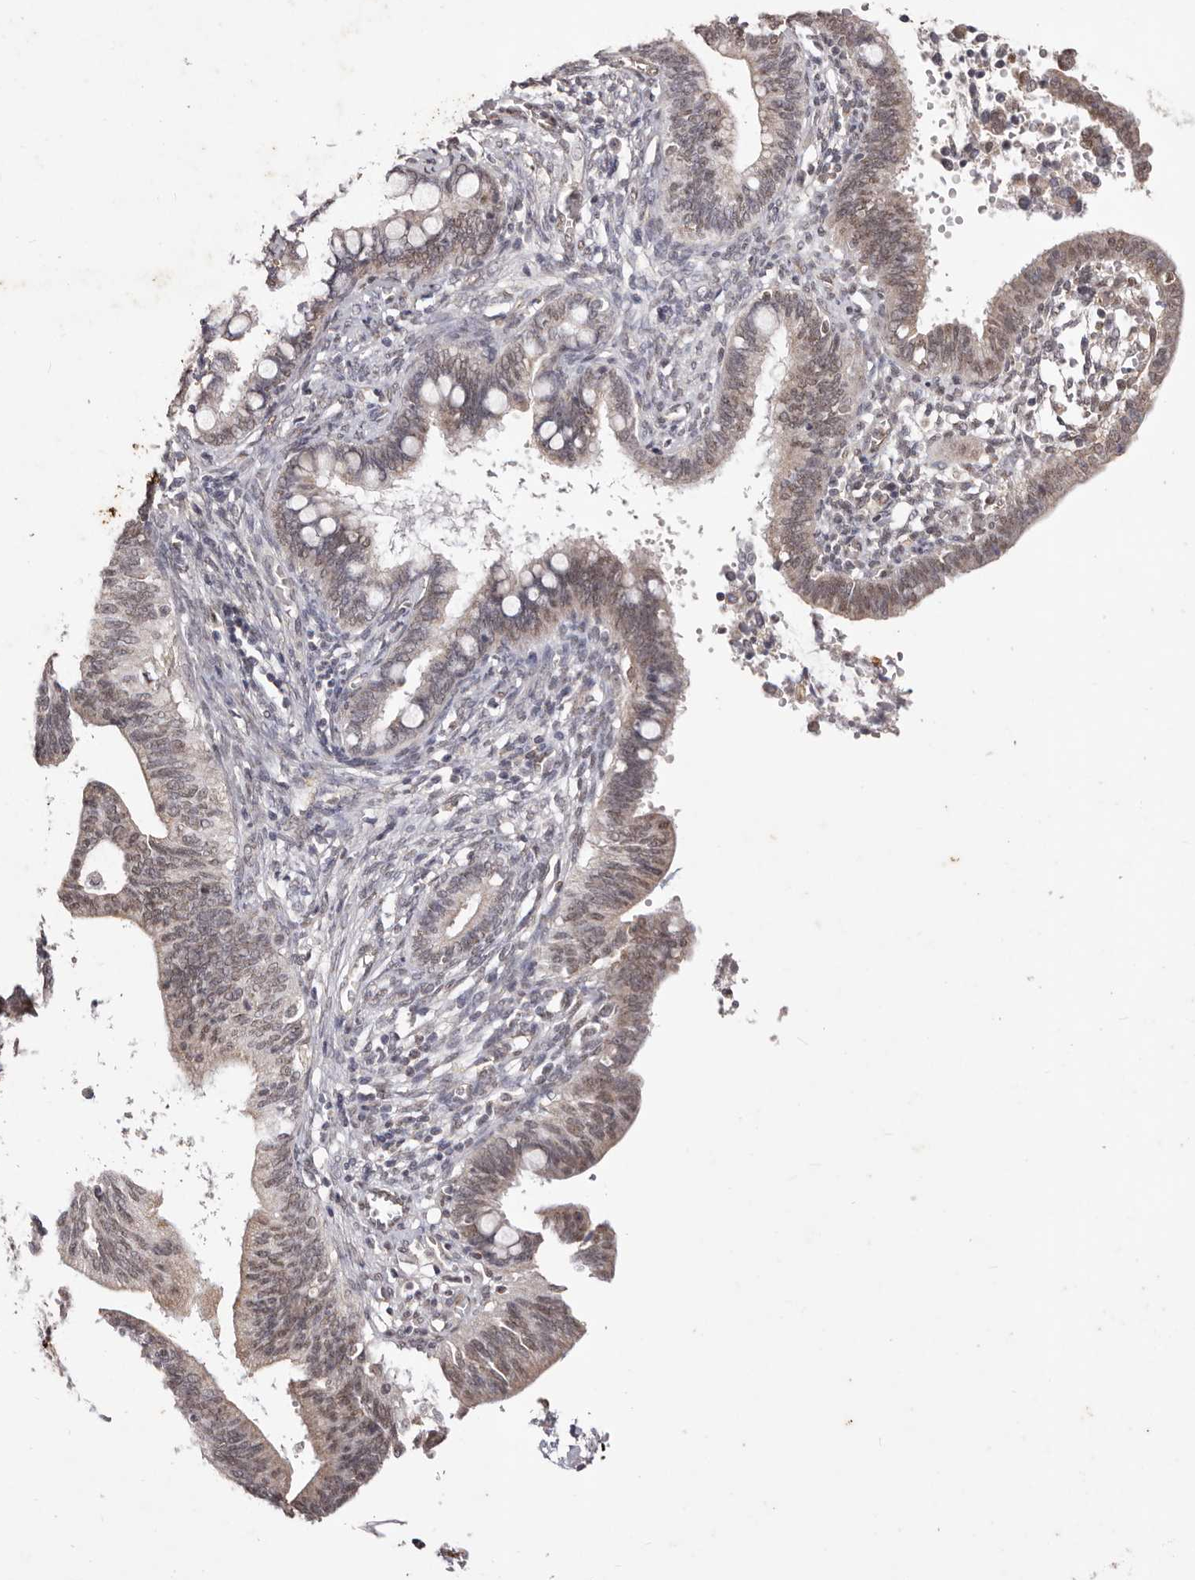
{"staining": {"intensity": "weak", "quantity": ">75%", "location": "nuclear"}, "tissue": "cervical cancer", "cell_type": "Tumor cells", "image_type": "cancer", "snomed": [{"axis": "morphology", "description": "Adenocarcinoma, NOS"}, {"axis": "topography", "description": "Cervix"}], "caption": "This is an image of IHC staining of cervical cancer (adenocarcinoma), which shows weak staining in the nuclear of tumor cells.", "gene": "RPS6KA5", "patient": {"sex": "female", "age": 44}}